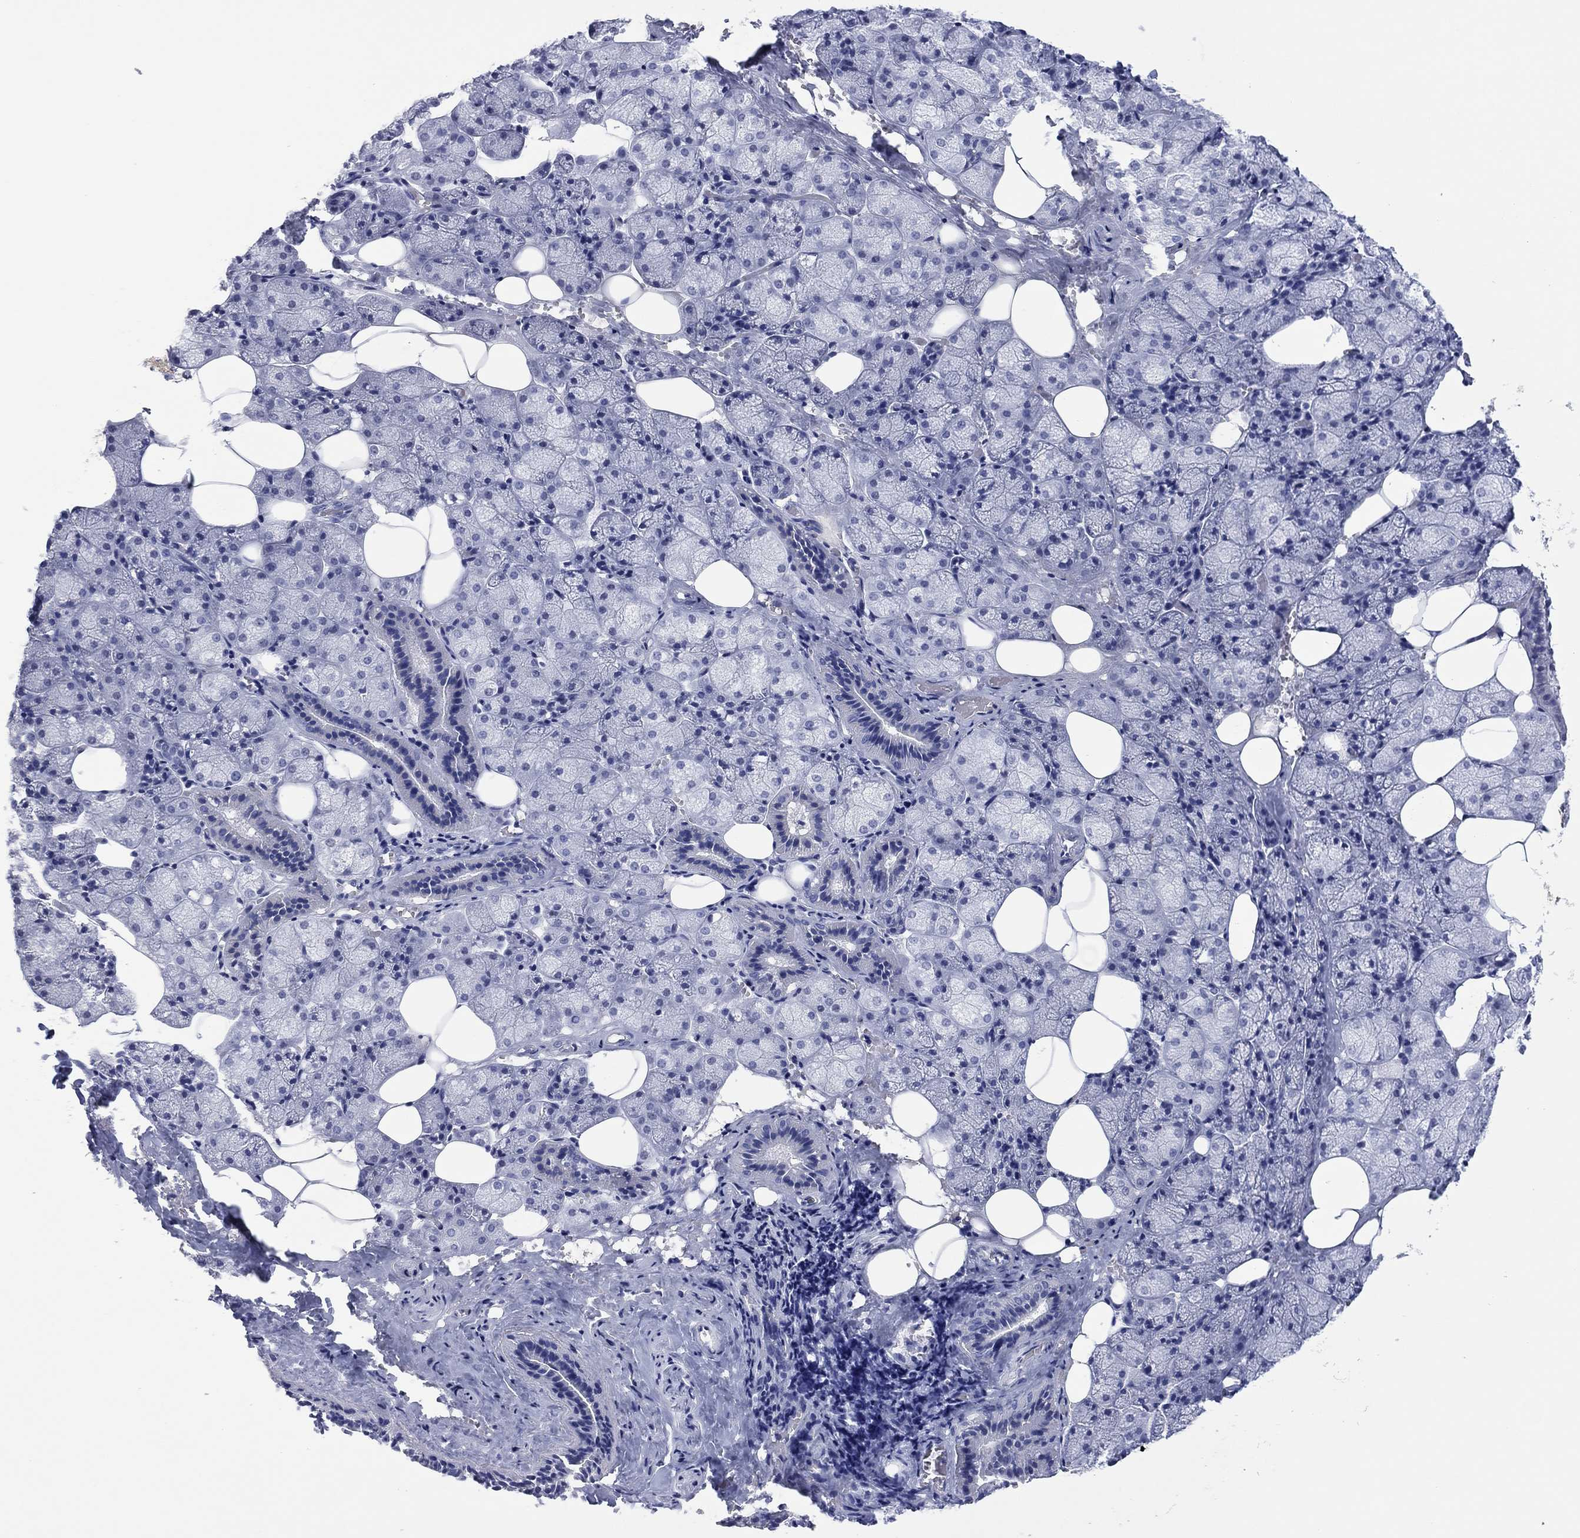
{"staining": {"intensity": "negative", "quantity": "none", "location": "none"}, "tissue": "salivary gland", "cell_type": "Glandular cells", "image_type": "normal", "snomed": [{"axis": "morphology", "description": "Normal tissue, NOS"}, {"axis": "topography", "description": "Salivary gland"}], "caption": "High magnification brightfield microscopy of unremarkable salivary gland stained with DAB (brown) and counterstained with hematoxylin (blue): glandular cells show no significant expression.", "gene": "UTF1", "patient": {"sex": "male", "age": 38}}